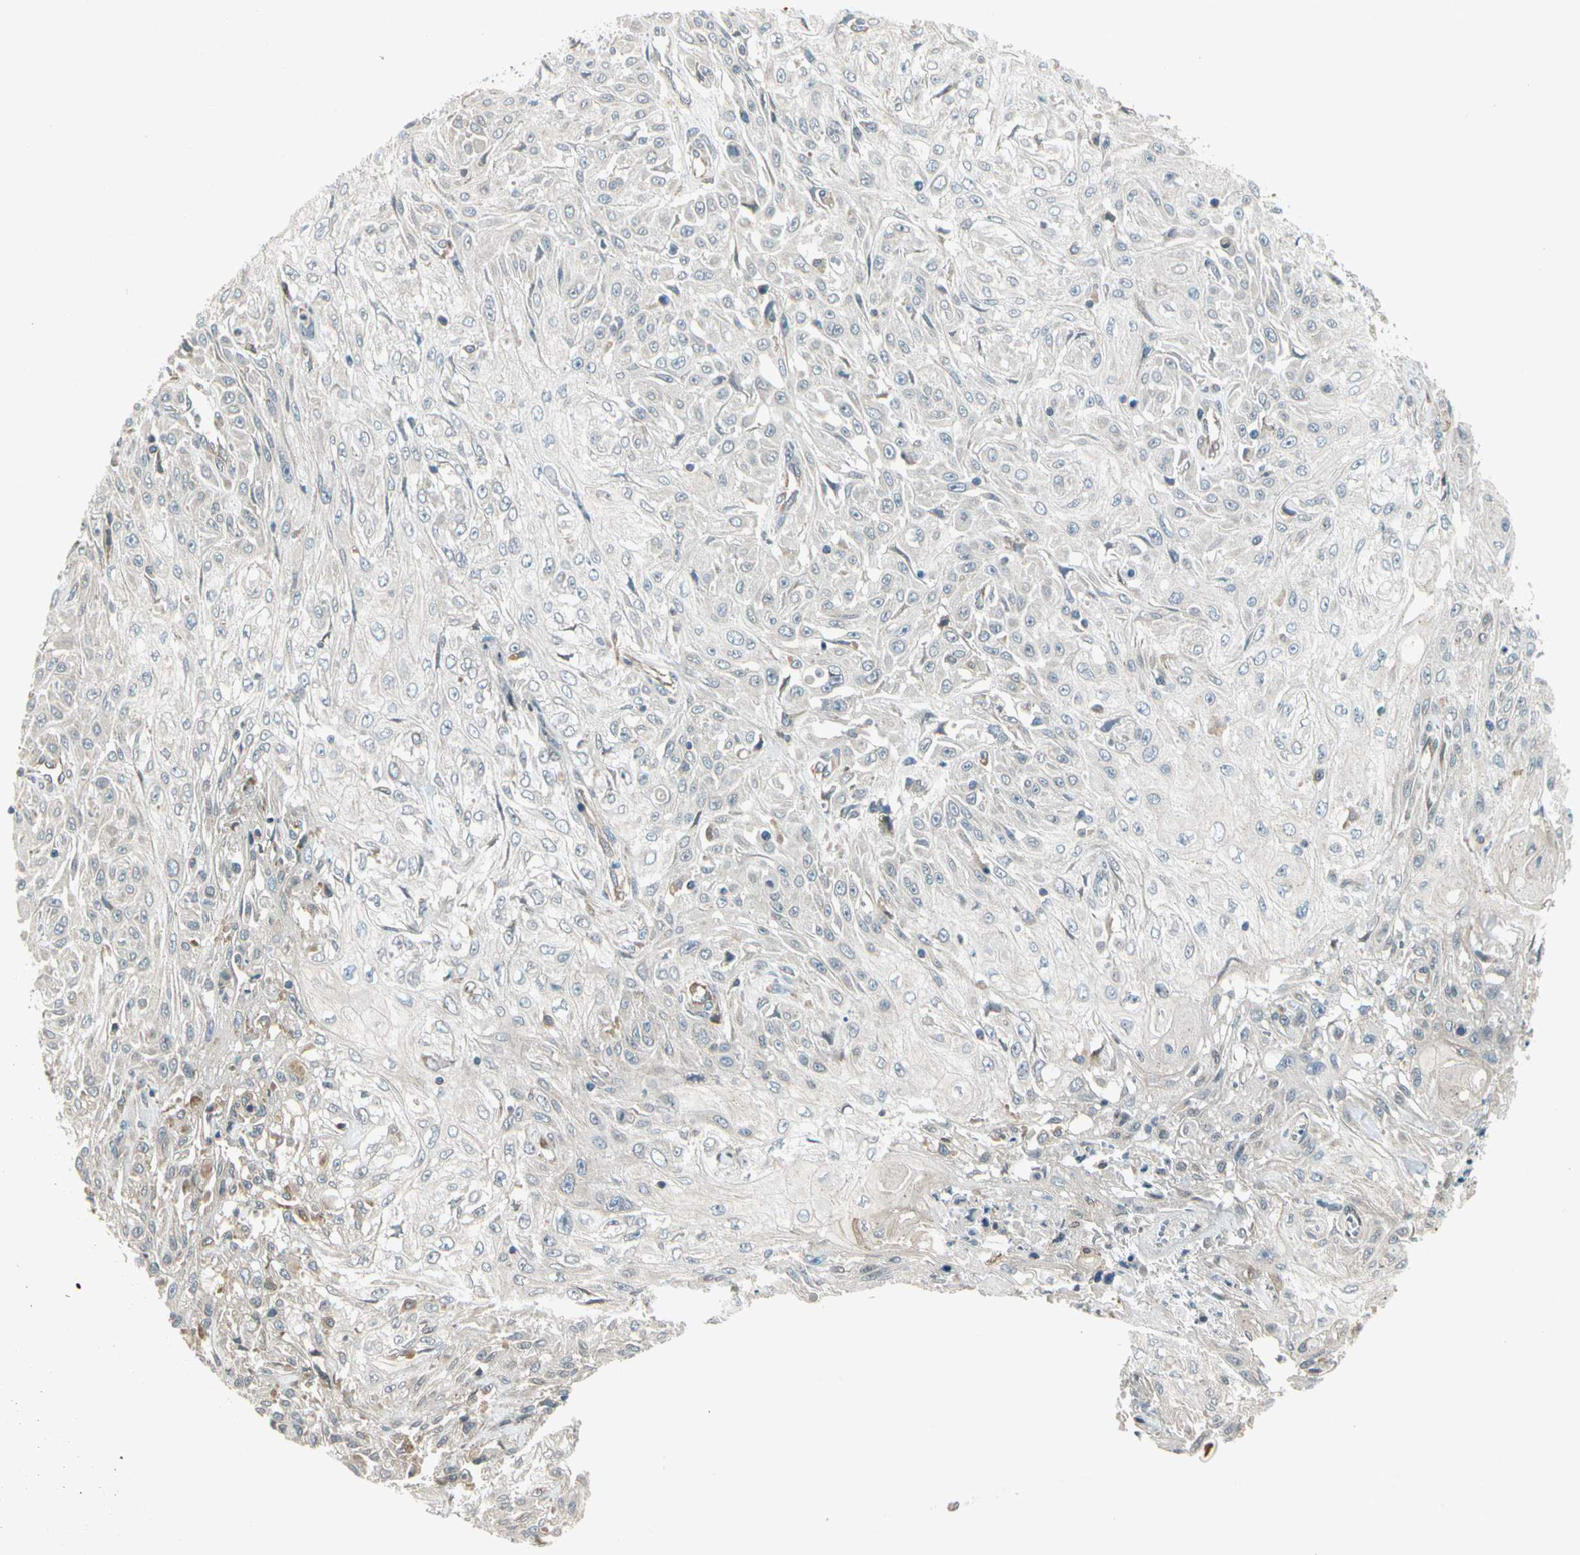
{"staining": {"intensity": "negative", "quantity": "none", "location": "none"}, "tissue": "skin cancer", "cell_type": "Tumor cells", "image_type": "cancer", "snomed": [{"axis": "morphology", "description": "Squamous cell carcinoma, NOS"}, {"axis": "morphology", "description": "Squamous cell carcinoma, metastatic, NOS"}, {"axis": "topography", "description": "Skin"}, {"axis": "topography", "description": "Lymph node"}], "caption": "Image shows no significant protein expression in tumor cells of skin cancer.", "gene": "TRIO", "patient": {"sex": "male", "age": 75}}